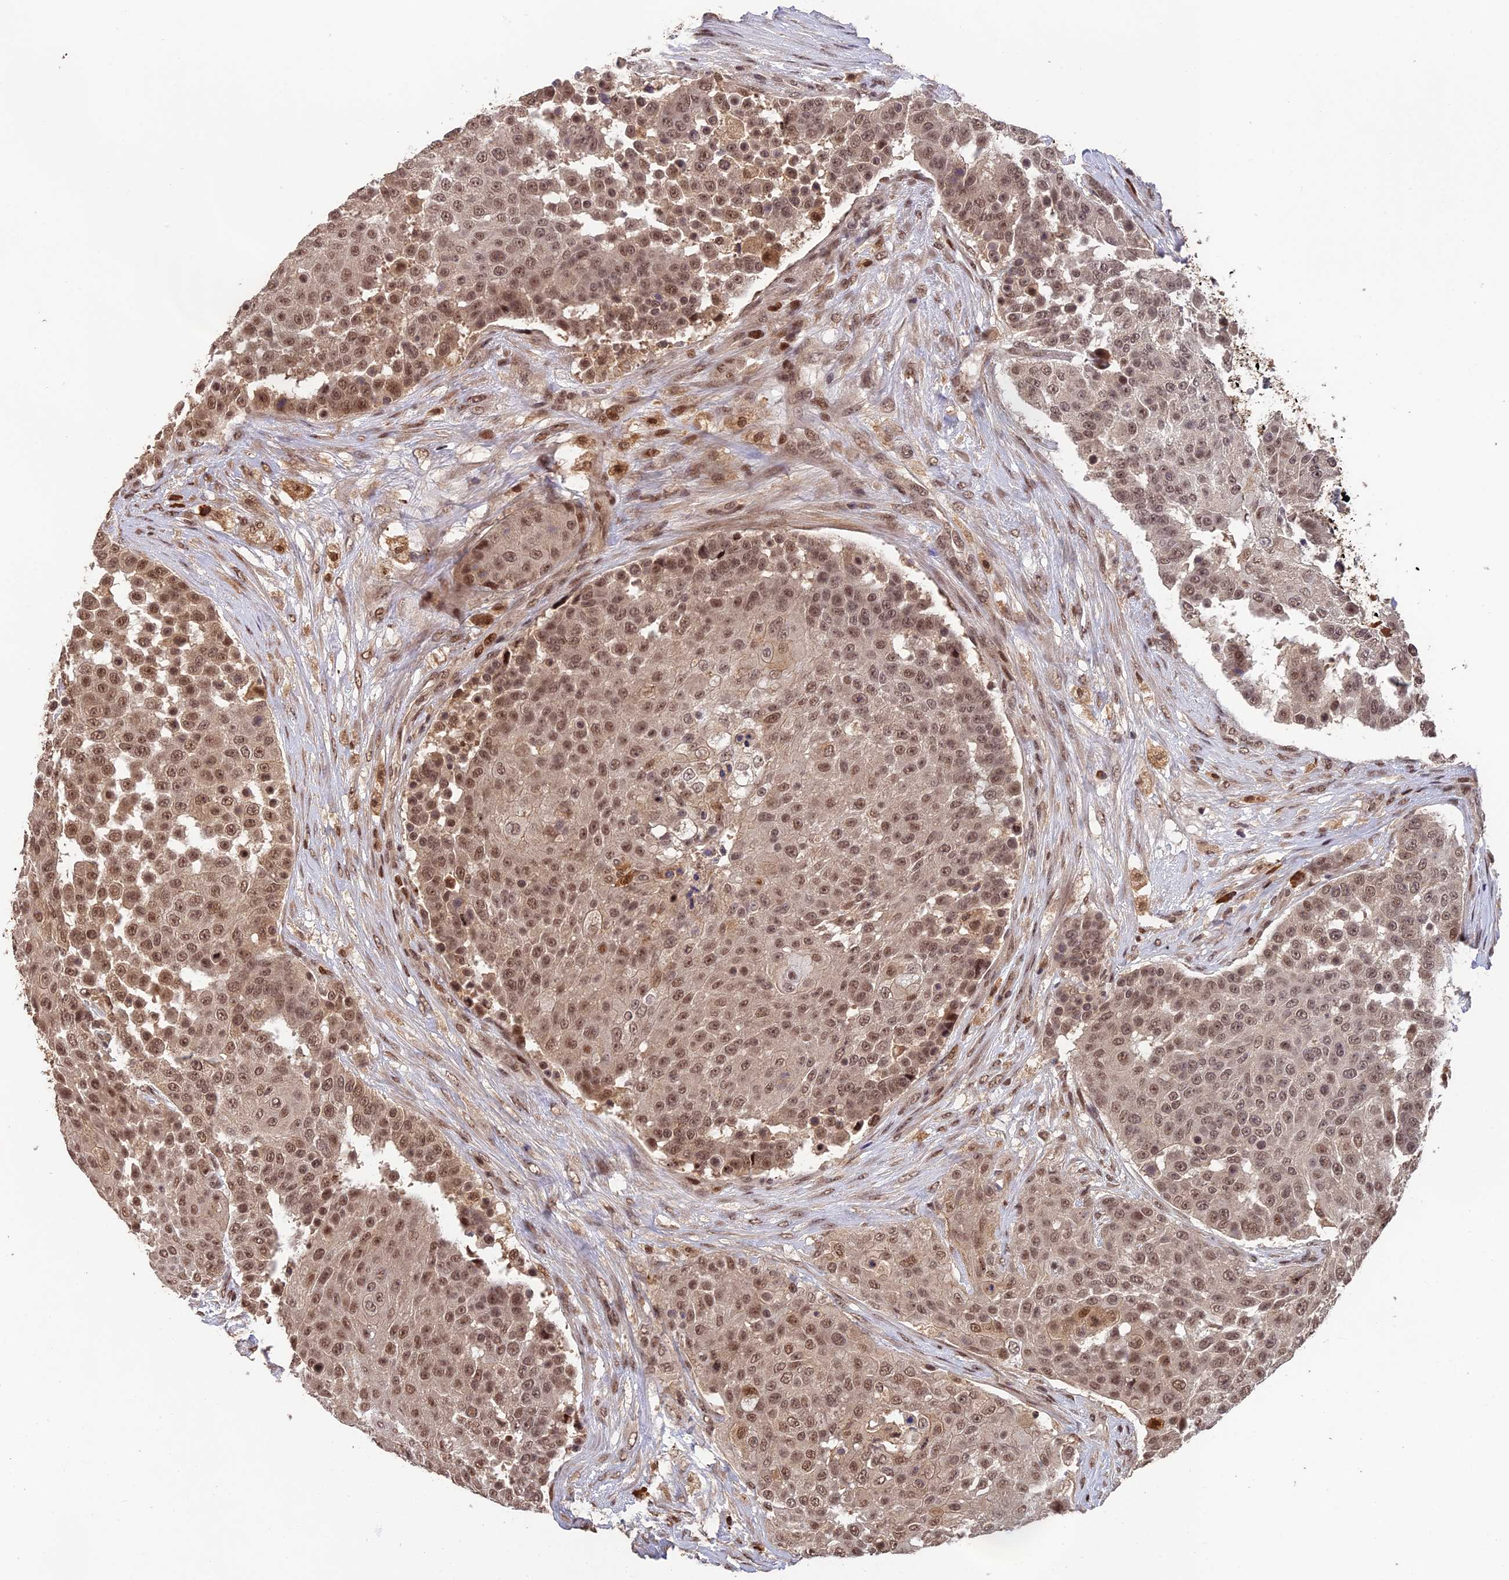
{"staining": {"intensity": "moderate", "quantity": ">75%", "location": "nuclear"}, "tissue": "urothelial cancer", "cell_type": "Tumor cells", "image_type": "cancer", "snomed": [{"axis": "morphology", "description": "Urothelial carcinoma, High grade"}, {"axis": "topography", "description": "Urinary bladder"}], "caption": "This is an image of IHC staining of urothelial carcinoma (high-grade), which shows moderate expression in the nuclear of tumor cells.", "gene": "OSBPL1A", "patient": {"sex": "female", "age": 63}}